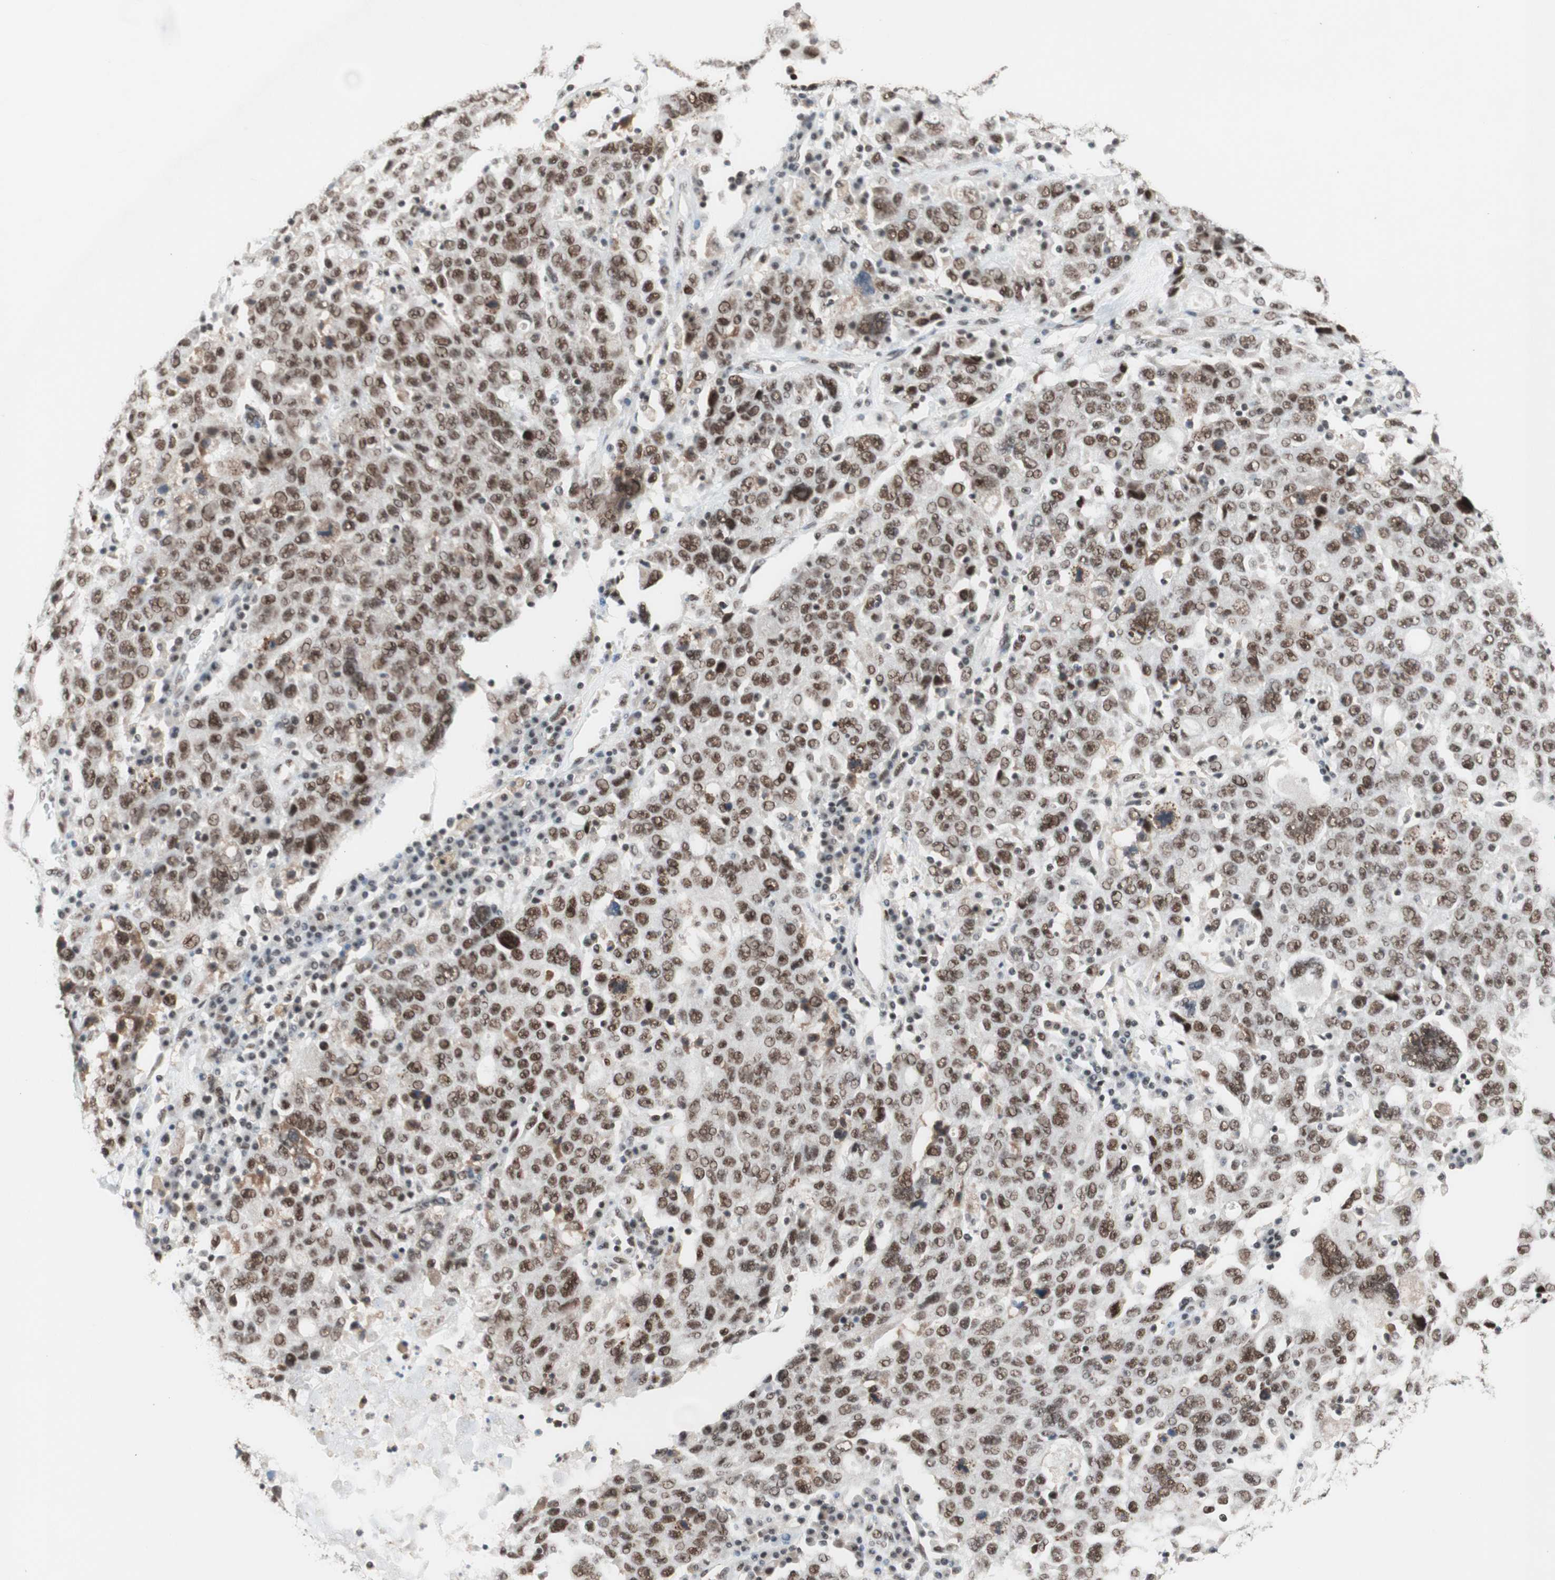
{"staining": {"intensity": "moderate", "quantity": ">75%", "location": "nuclear"}, "tissue": "ovarian cancer", "cell_type": "Tumor cells", "image_type": "cancer", "snomed": [{"axis": "morphology", "description": "Carcinoma, endometroid"}, {"axis": "topography", "description": "Ovary"}], "caption": "Immunohistochemical staining of human endometroid carcinoma (ovarian) exhibits medium levels of moderate nuclear staining in approximately >75% of tumor cells.", "gene": "PRPF19", "patient": {"sex": "female", "age": 62}}